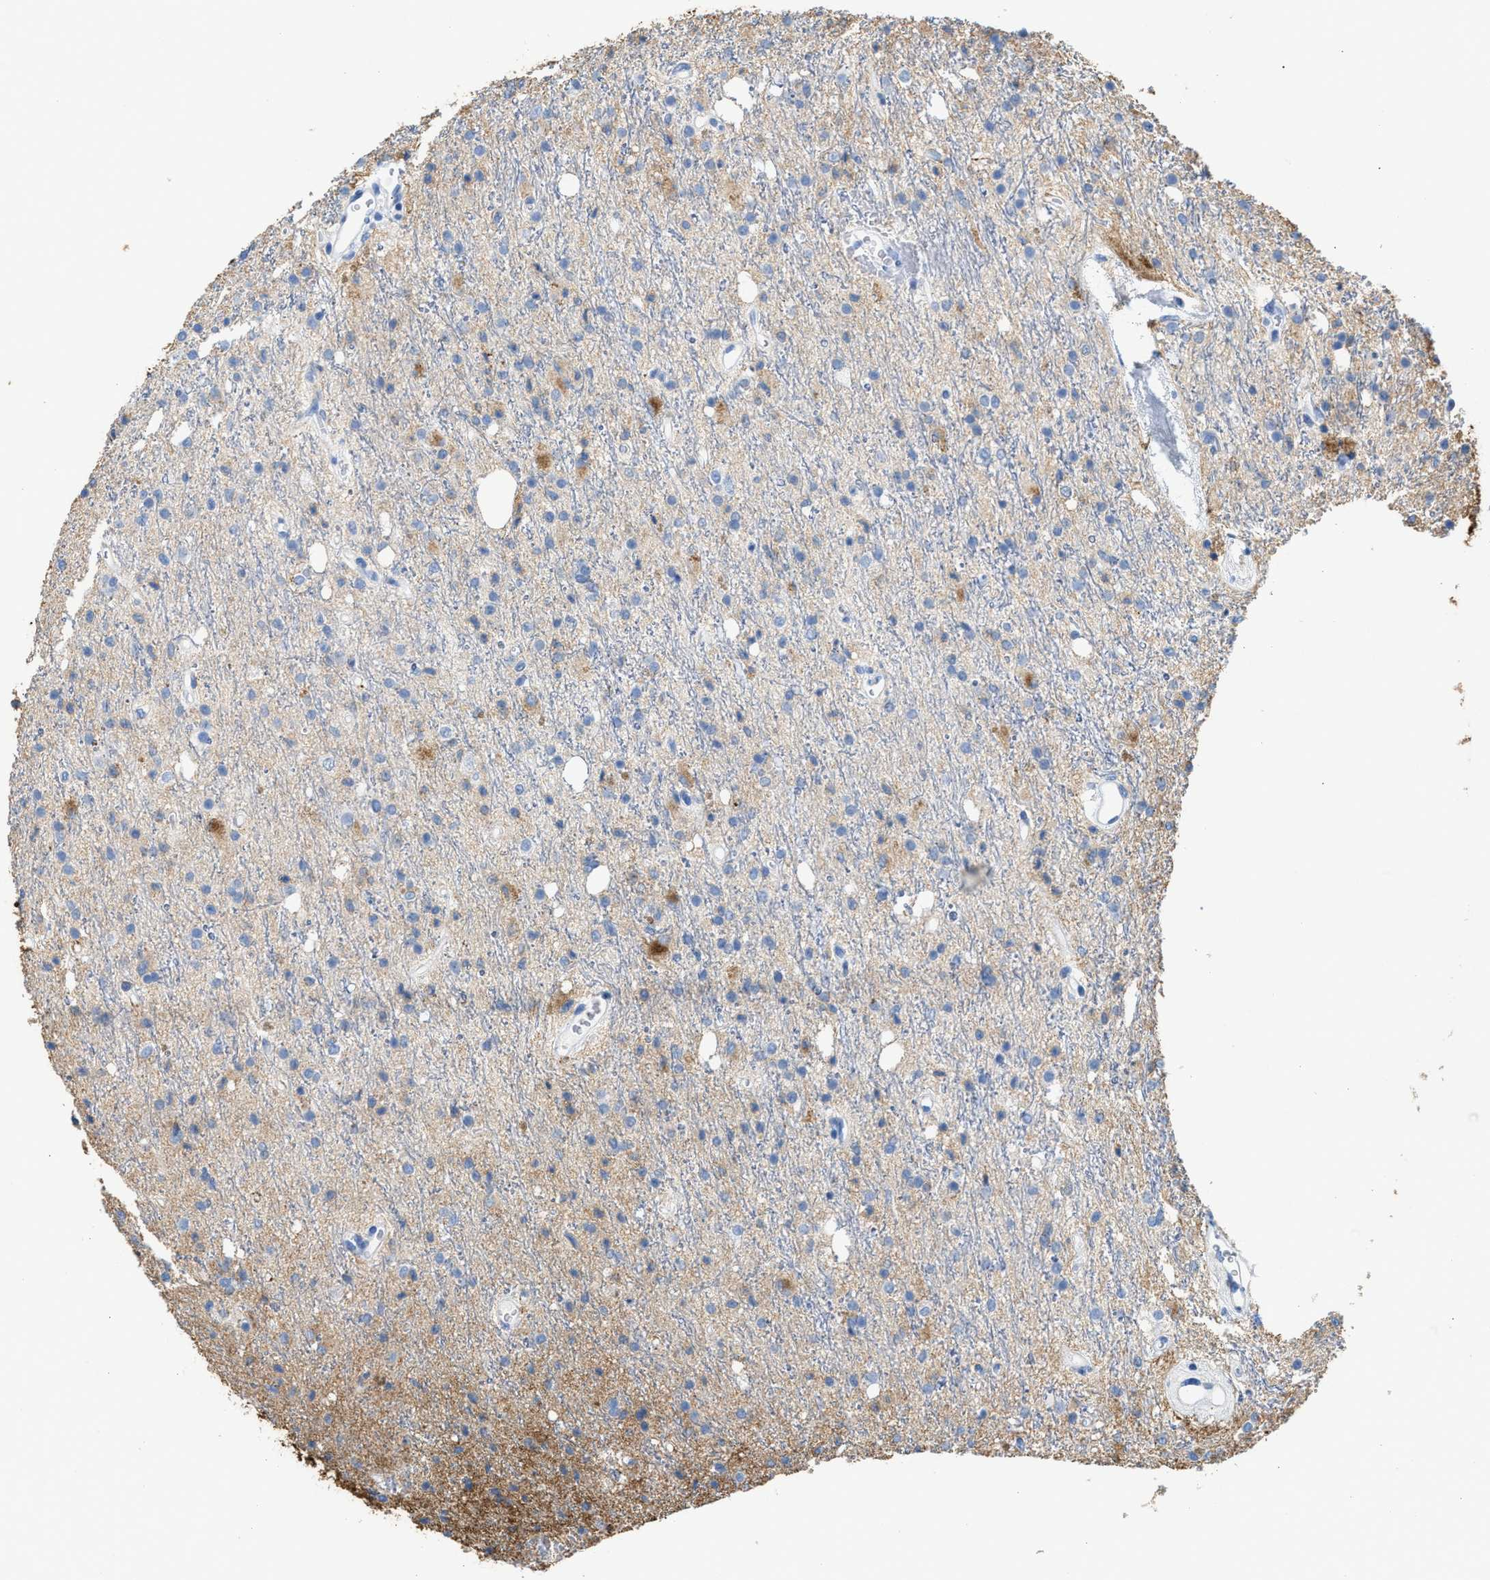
{"staining": {"intensity": "moderate", "quantity": "<25%", "location": "cytoplasmic/membranous"}, "tissue": "glioma", "cell_type": "Tumor cells", "image_type": "cancer", "snomed": [{"axis": "morphology", "description": "Glioma, malignant, High grade"}, {"axis": "topography", "description": "Brain"}], "caption": "Malignant glioma (high-grade) stained with IHC reveals moderate cytoplasmic/membranous expression in approximately <25% of tumor cells. The protein of interest is shown in brown color, while the nuclei are stained blue.", "gene": "TNR", "patient": {"sex": "male", "age": 47}}